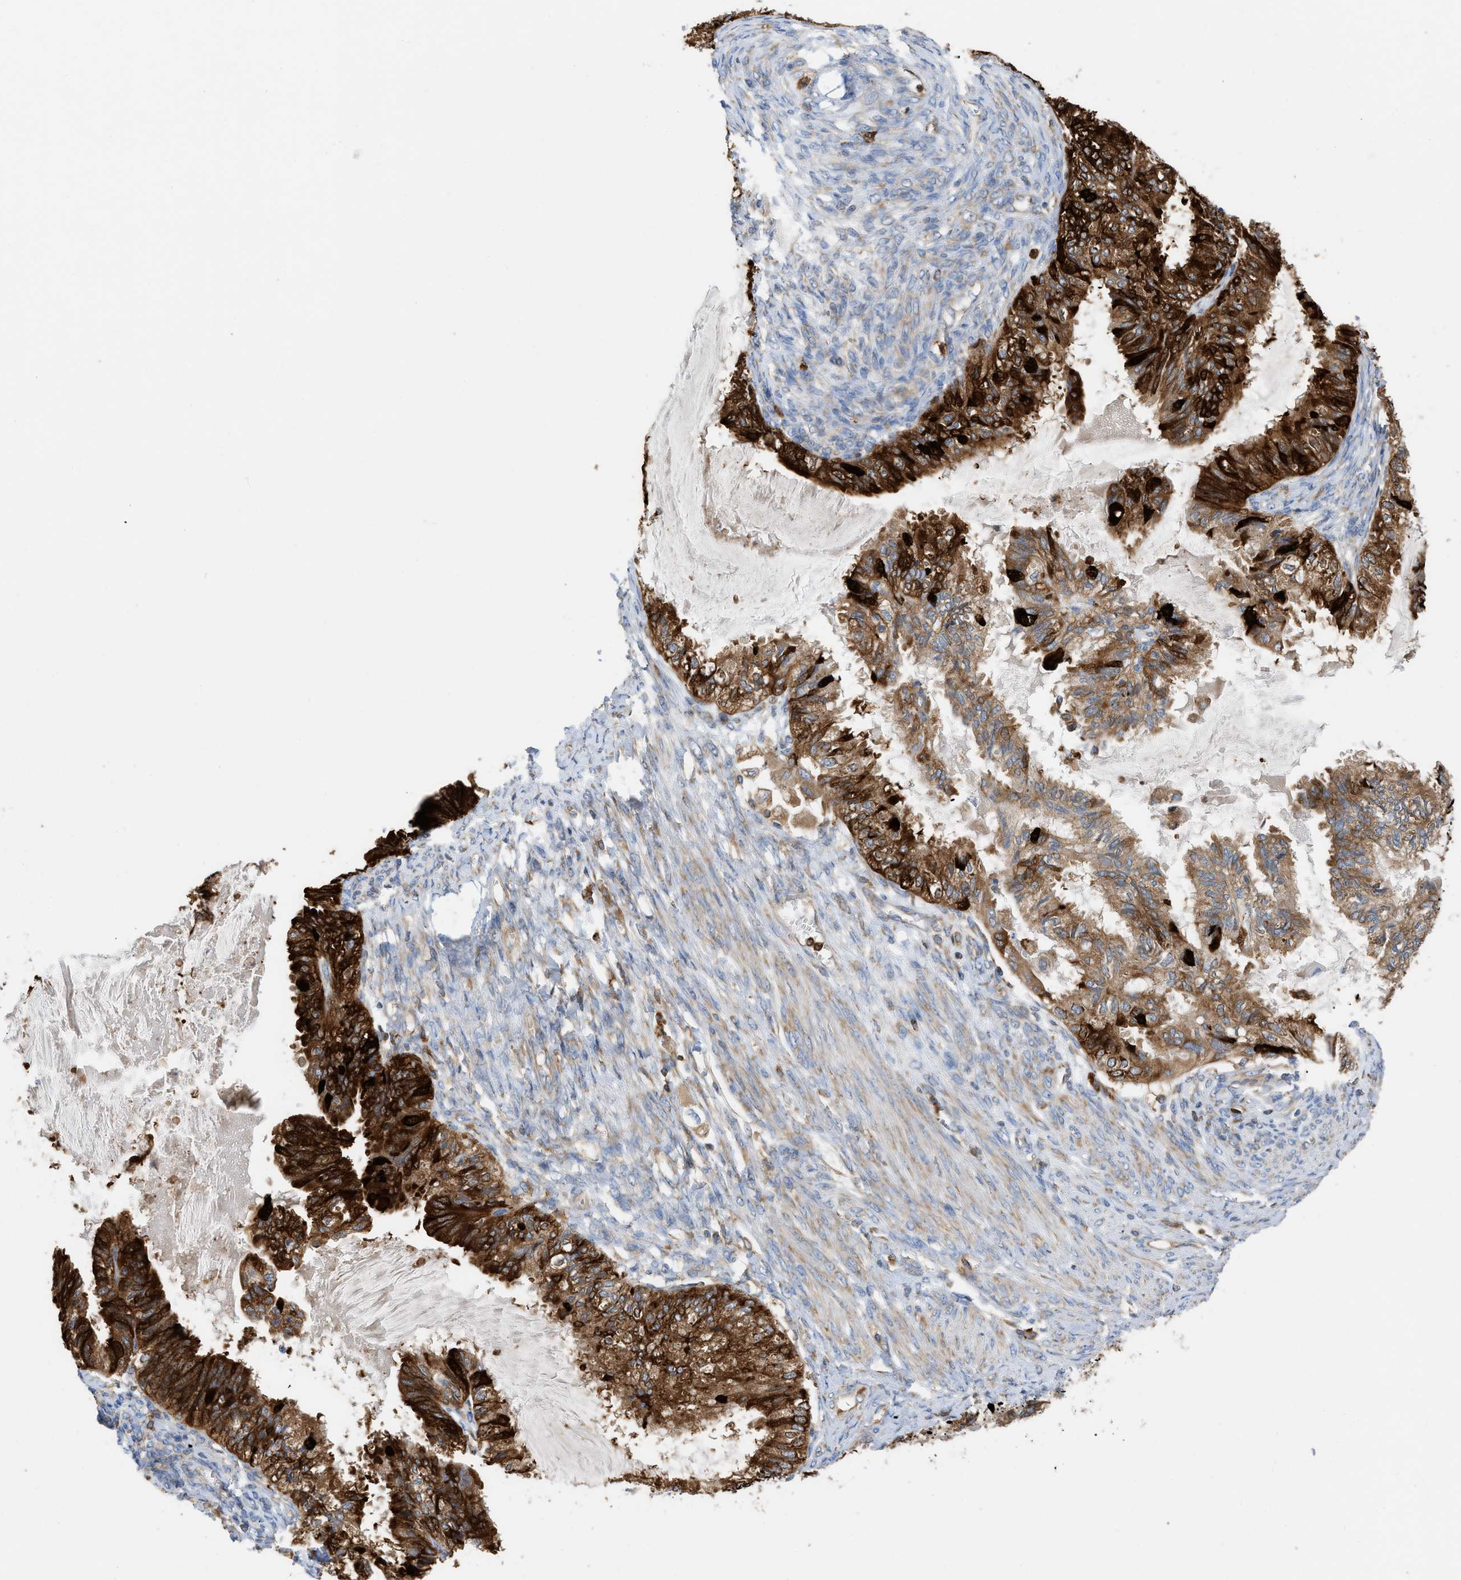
{"staining": {"intensity": "strong", "quantity": ">75%", "location": "cytoplasmic/membranous"}, "tissue": "cervical cancer", "cell_type": "Tumor cells", "image_type": "cancer", "snomed": [{"axis": "morphology", "description": "Normal tissue, NOS"}, {"axis": "morphology", "description": "Adenocarcinoma, NOS"}, {"axis": "topography", "description": "Cervix"}, {"axis": "topography", "description": "Endometrium"}], "caption": "An image showing strong cytoplasmic/membranous expression in about >75% of tumor cells in adenocarcinoma (cervical), as visualized by brown immunohistochemical staining.", "gene": "GPAT4", "patient": {"sex": "female", "age": 86}}